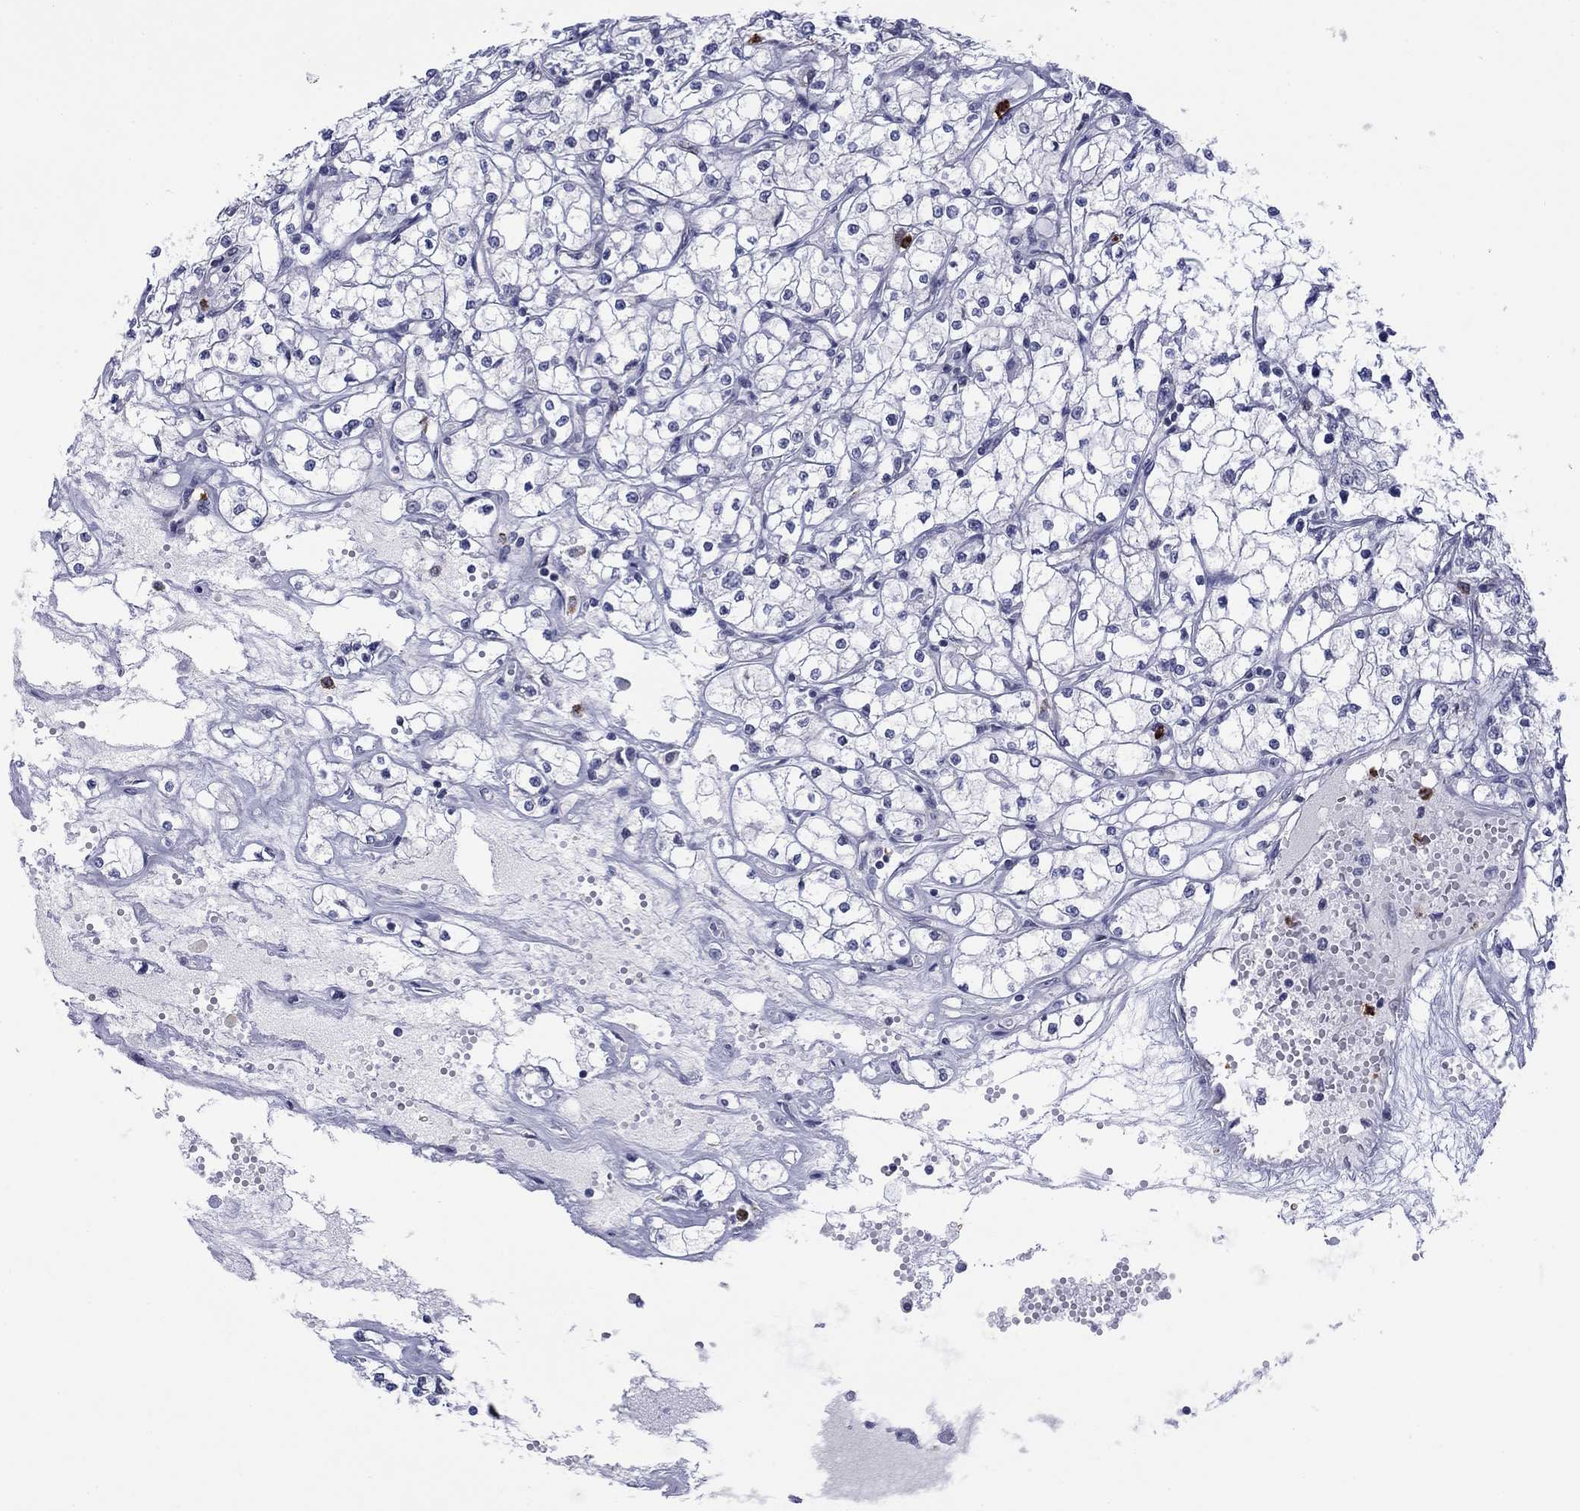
{"staining": {"intensity": "negative", "quantity": "none", "location": "none"}, "tissue": "renal cancer", "cell_type": "Tumor cells", "image_type": "cancer", "snomed": [{"axis": "morphology", "description": "Adenocarcinoma, NOS"}, {"axis": "topography", "description": "Kidney"}], "caption": "DAB (3,3'-diaminobenzidine) immunohistochemical staining of human adenocarcinoma (renal) exhibits no significant expression in tumor cells.", "gene": "MTRFR", "patient": {"sex": "male", "age": 67}}